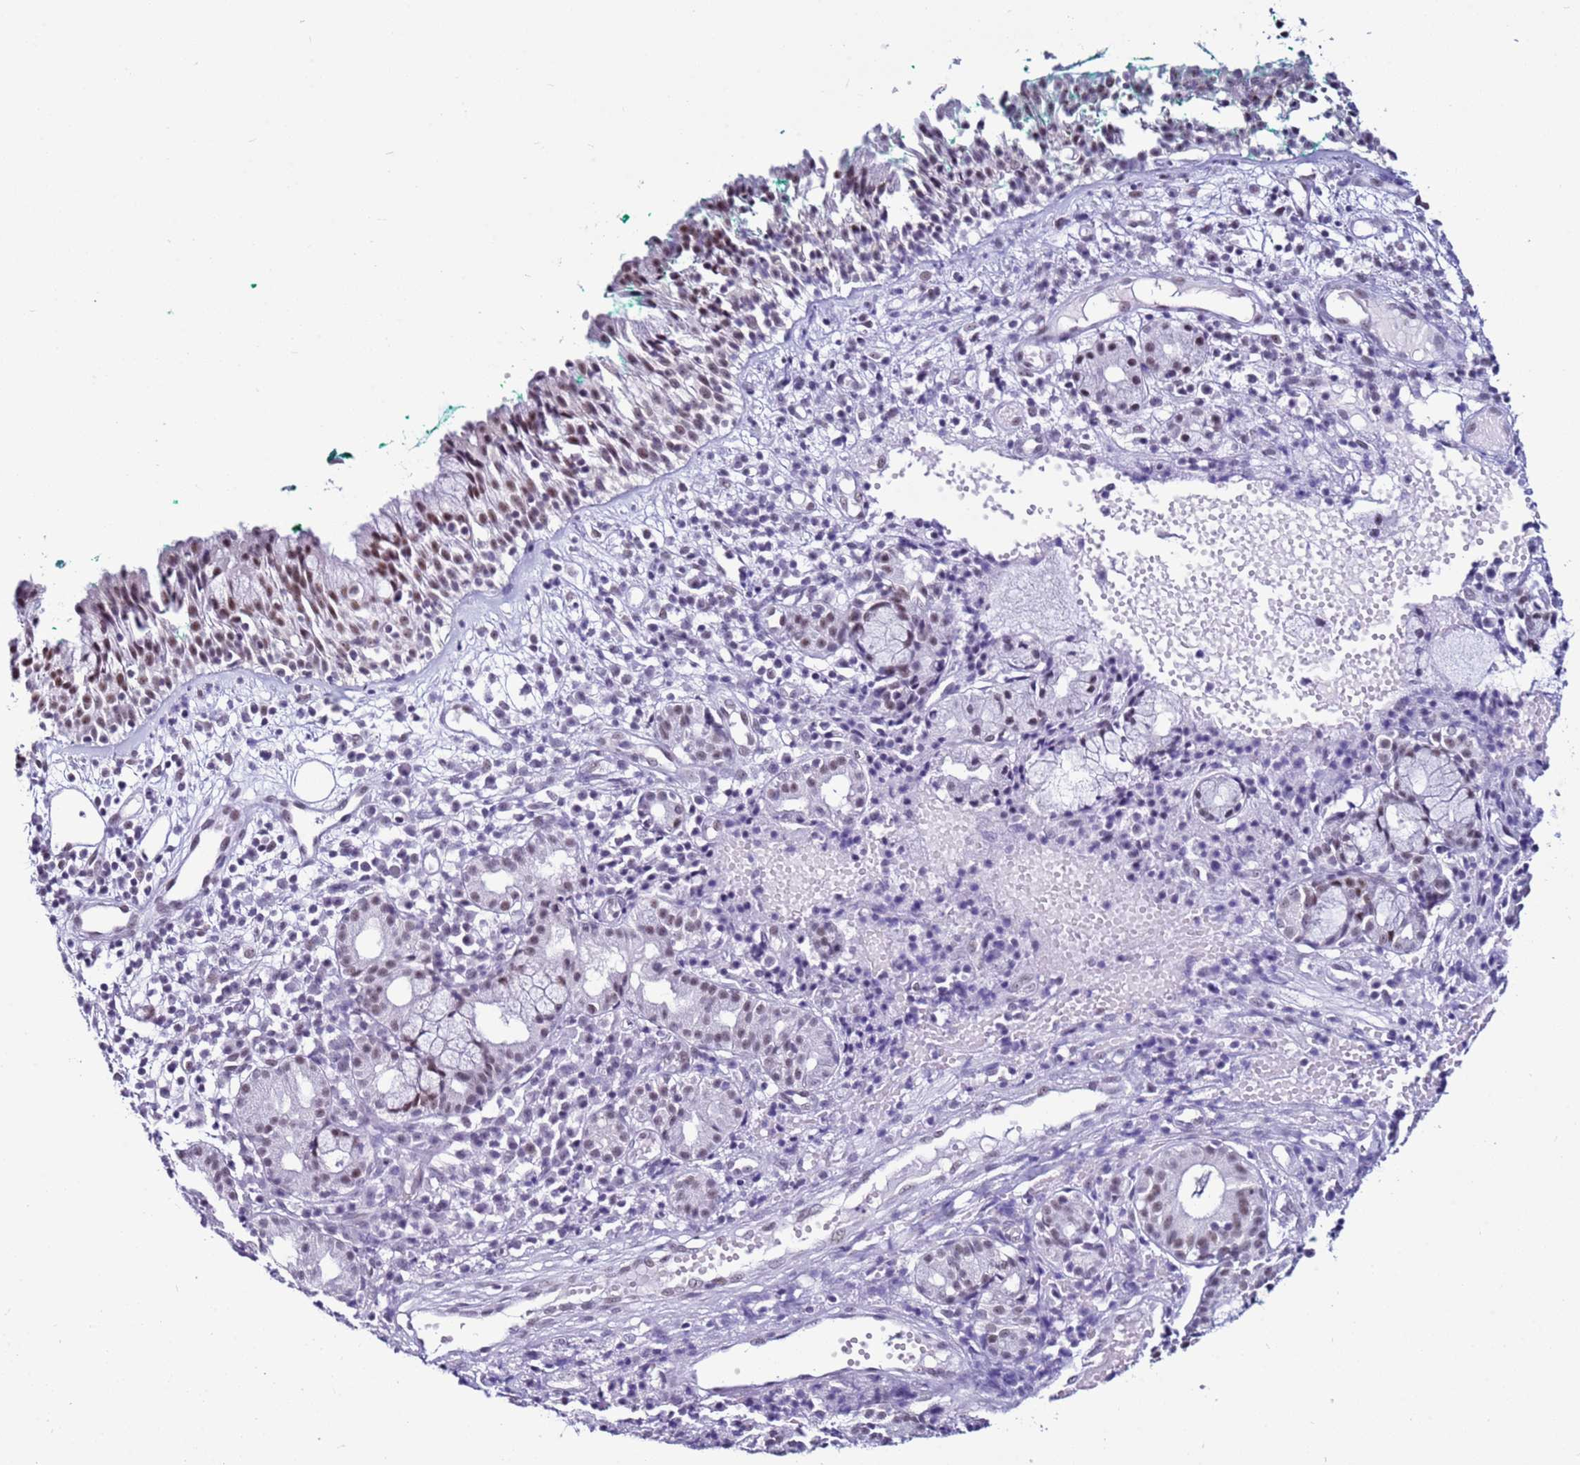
{"staining": {"intensity": "negative", "quantity": "none", "location": "none"}, "tissue": "adipose tissue", "cell_type": "Adipocytes", "image_type": "normal", "snomed": [{"axis": "morphology", "description": "Normal tissue, NOS"}, {"axis": "morphology", "description": "Basal cell carcinoma"}, {"axis": "topography", "description": "Cartilage tissue"}, {"axis": "topography", "description": "Nasopharynx"}, {"axis": "topography", "description": "Oral tissue"}], "caption": "This is a photomicrograph of immunohistochemistry (IHC) staining of normal adipose tissue, which shows no staining in adipocytes.", "gene": "DHX15", "patient": {"sex": "female", "age": 77}}